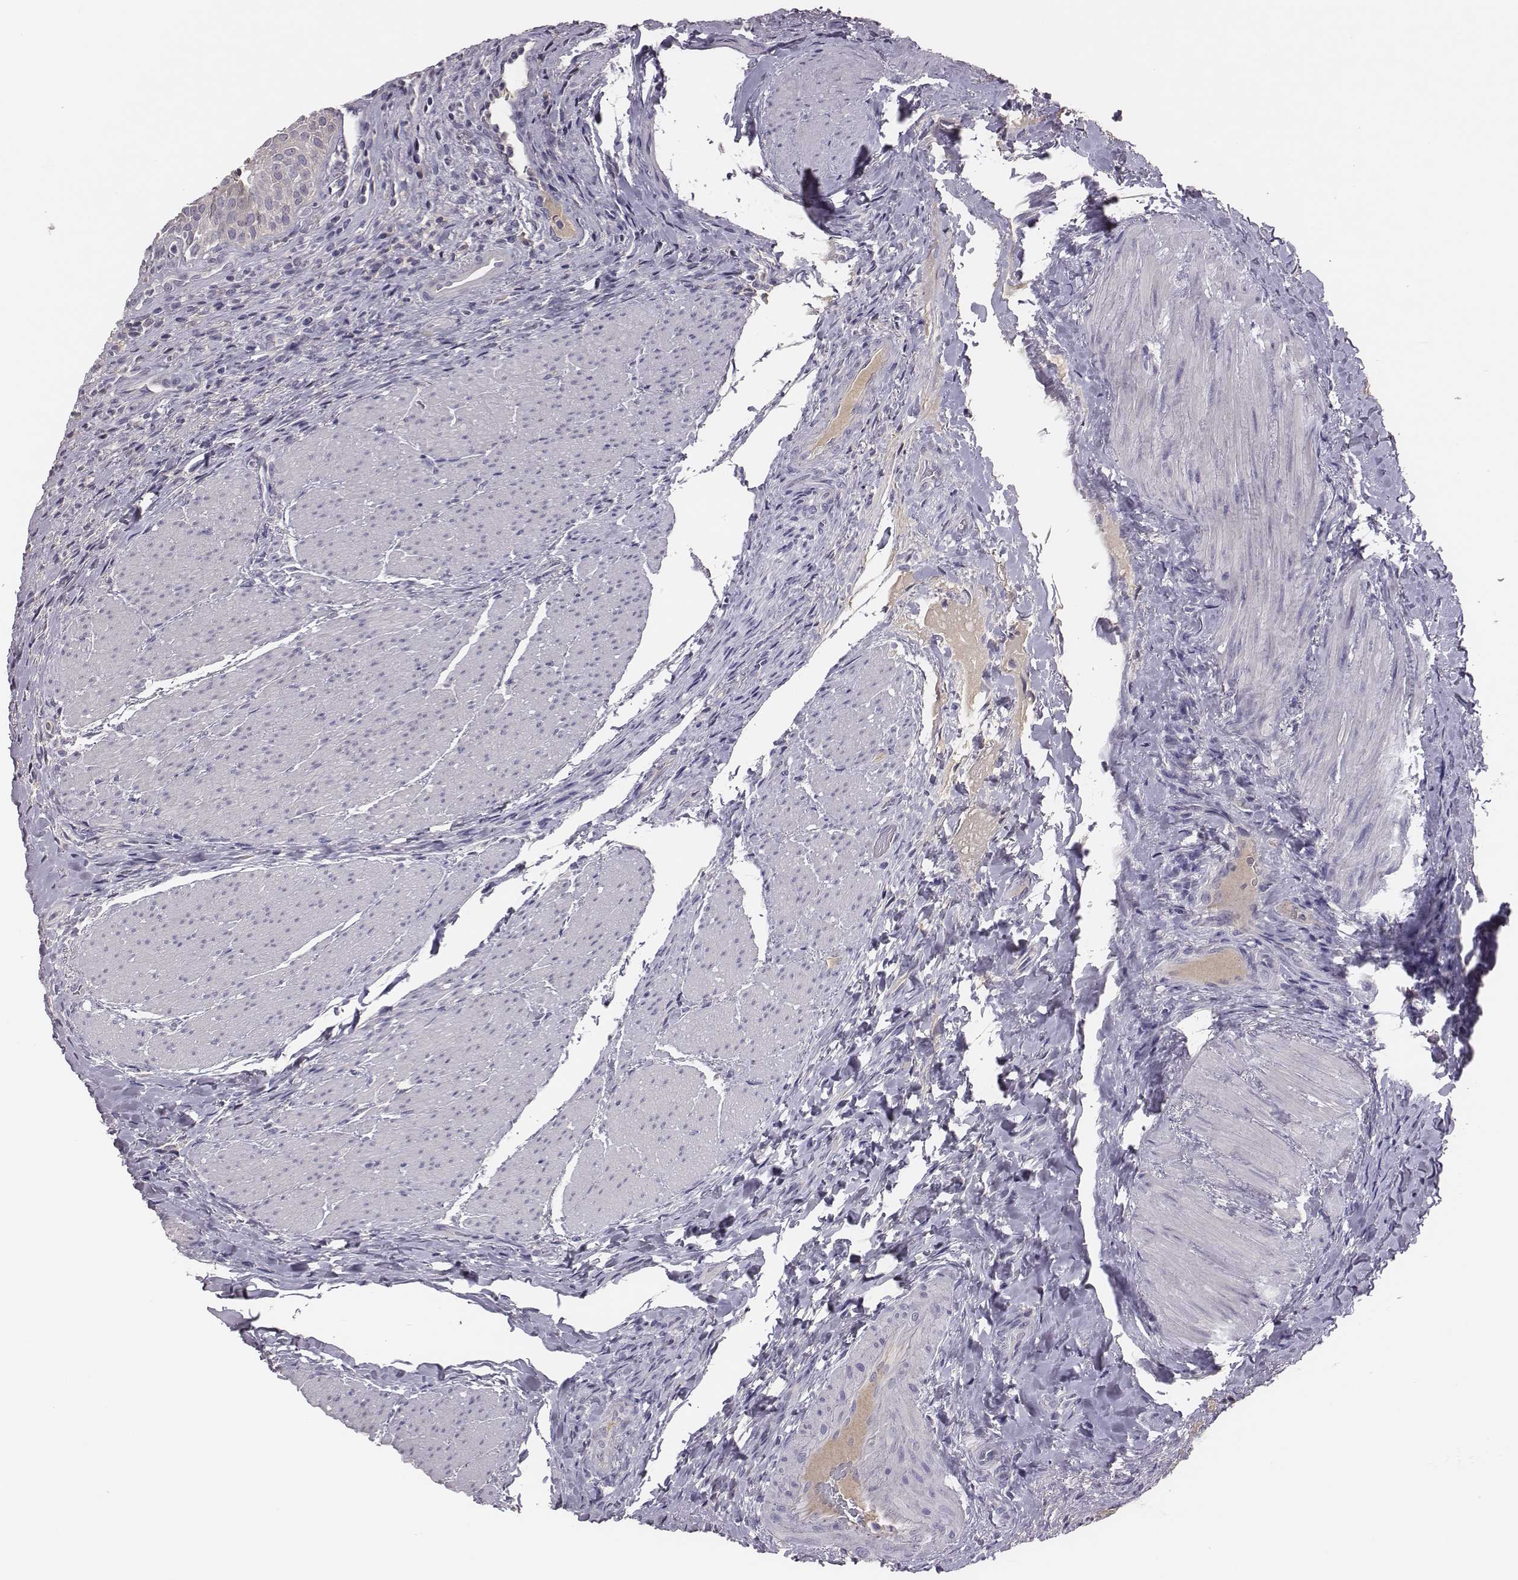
{"staining": {"intensity": "negative", "quantity": "none", "location": "none"}, "tissue": "urinary bladder", "cell_type": "Urothelial cells", "image_type": "normal", "snomed": [{"axis": "morphology", "description": "Normal tissue, NOS"}, {"axis": "topography", "description": "Urinary bladder"}, {"axis": "topography", "description": "Peripheral nerve tissue"}], "caption": "Benign urinary bladder was stained to show a protein in brown. There is no significant positivity in urothelial cells.", "gene": "EN1", "patient": {"sex": "male", "age": 66}}